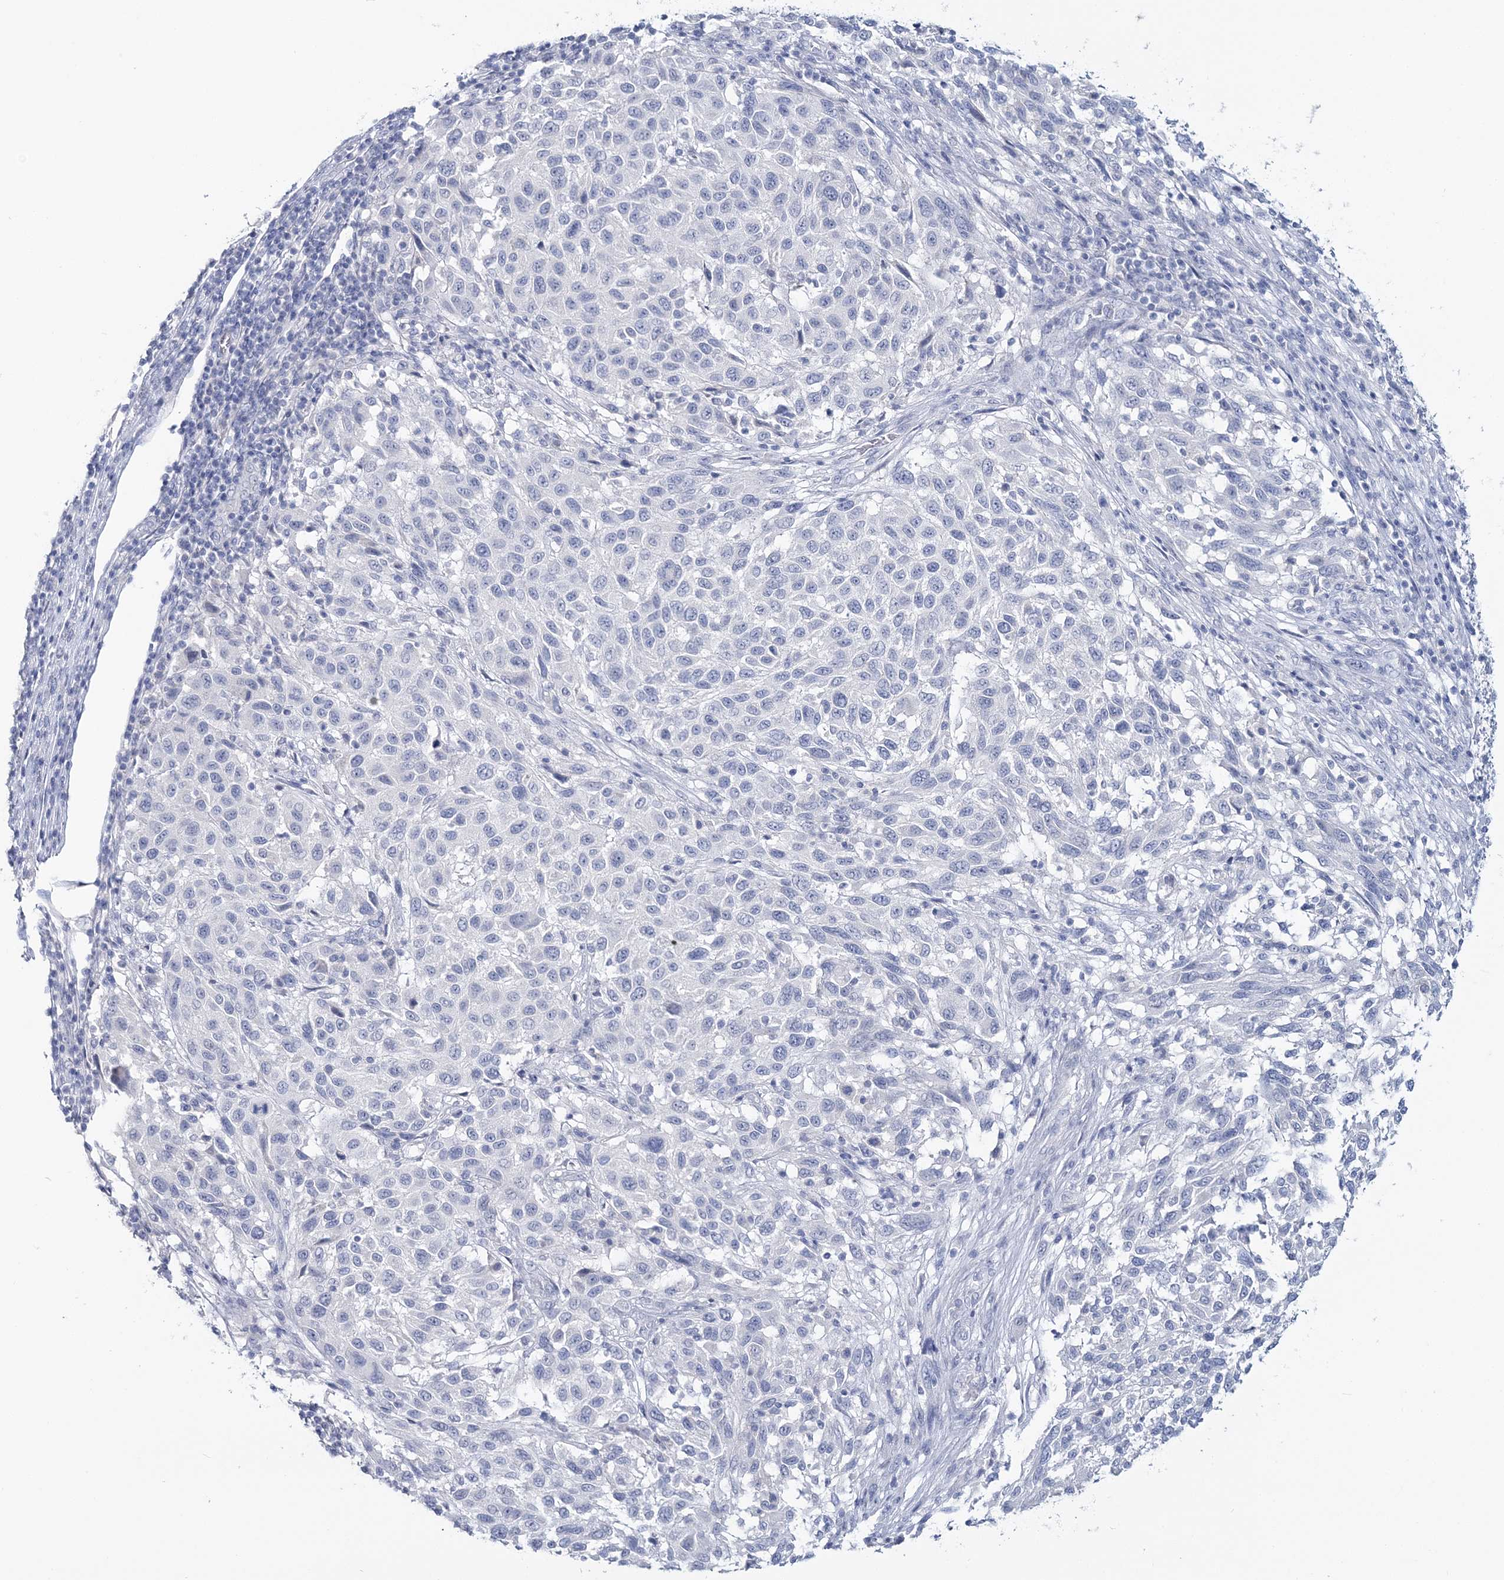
{"staining": {"intensity": "negative", "quantity": "none", "location": "none"}, "tissue": "melanoma", "cell_type": "Tumor cells", "image_type": "cancer", "snomed": [{"axis": "morphology", "description": "Malignant melanoma, Metastatic site"}, {"axis": "topography", "description": "Lymph node"}], "caption": "Tumor cells show no significant positivity in melanoma.", "gene": "CYP3A4", "patient": {"sex": "male", "age": 61}}